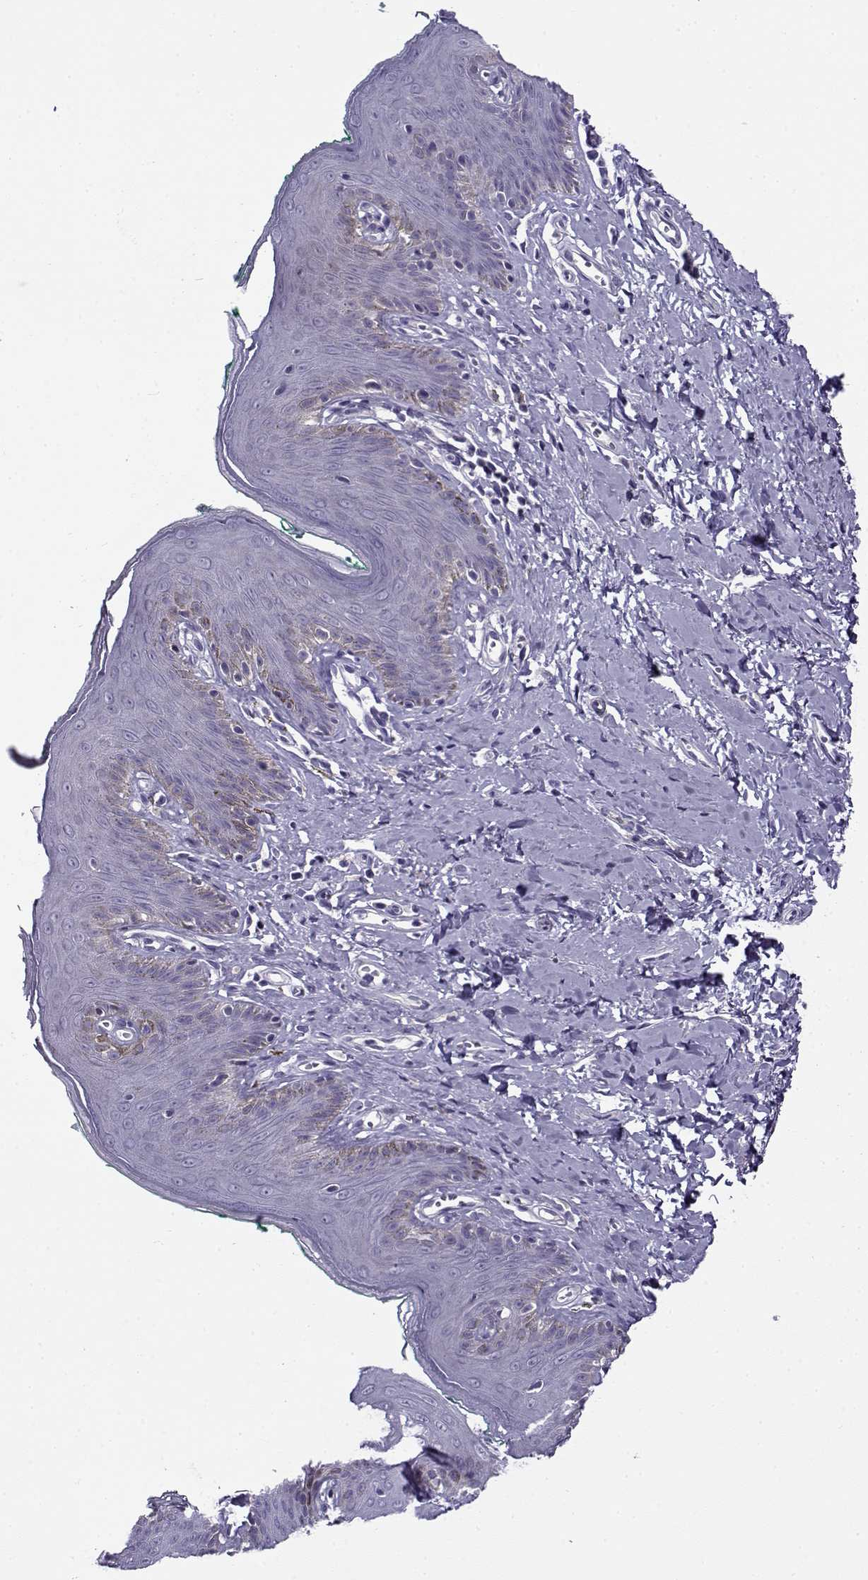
{"staining": {"intensity": "negative", "quantity": "none", "location": "none"}, "tissue": "skin", "cell_type": "Epidermal cells", "image_type": "normal", "snomed": [{"axis": "morphology", "description": "Normal tissue, NOS"}, {"axis": "topography", "description": "Vulva"}], "caption": "High power microscopy micrograph of an IHC histopathology image of unremarkable skin, revealing no significant expression in epidermal cells.", "gene": "FEZF1", "patient": {"sex": "female", "age": 66}}